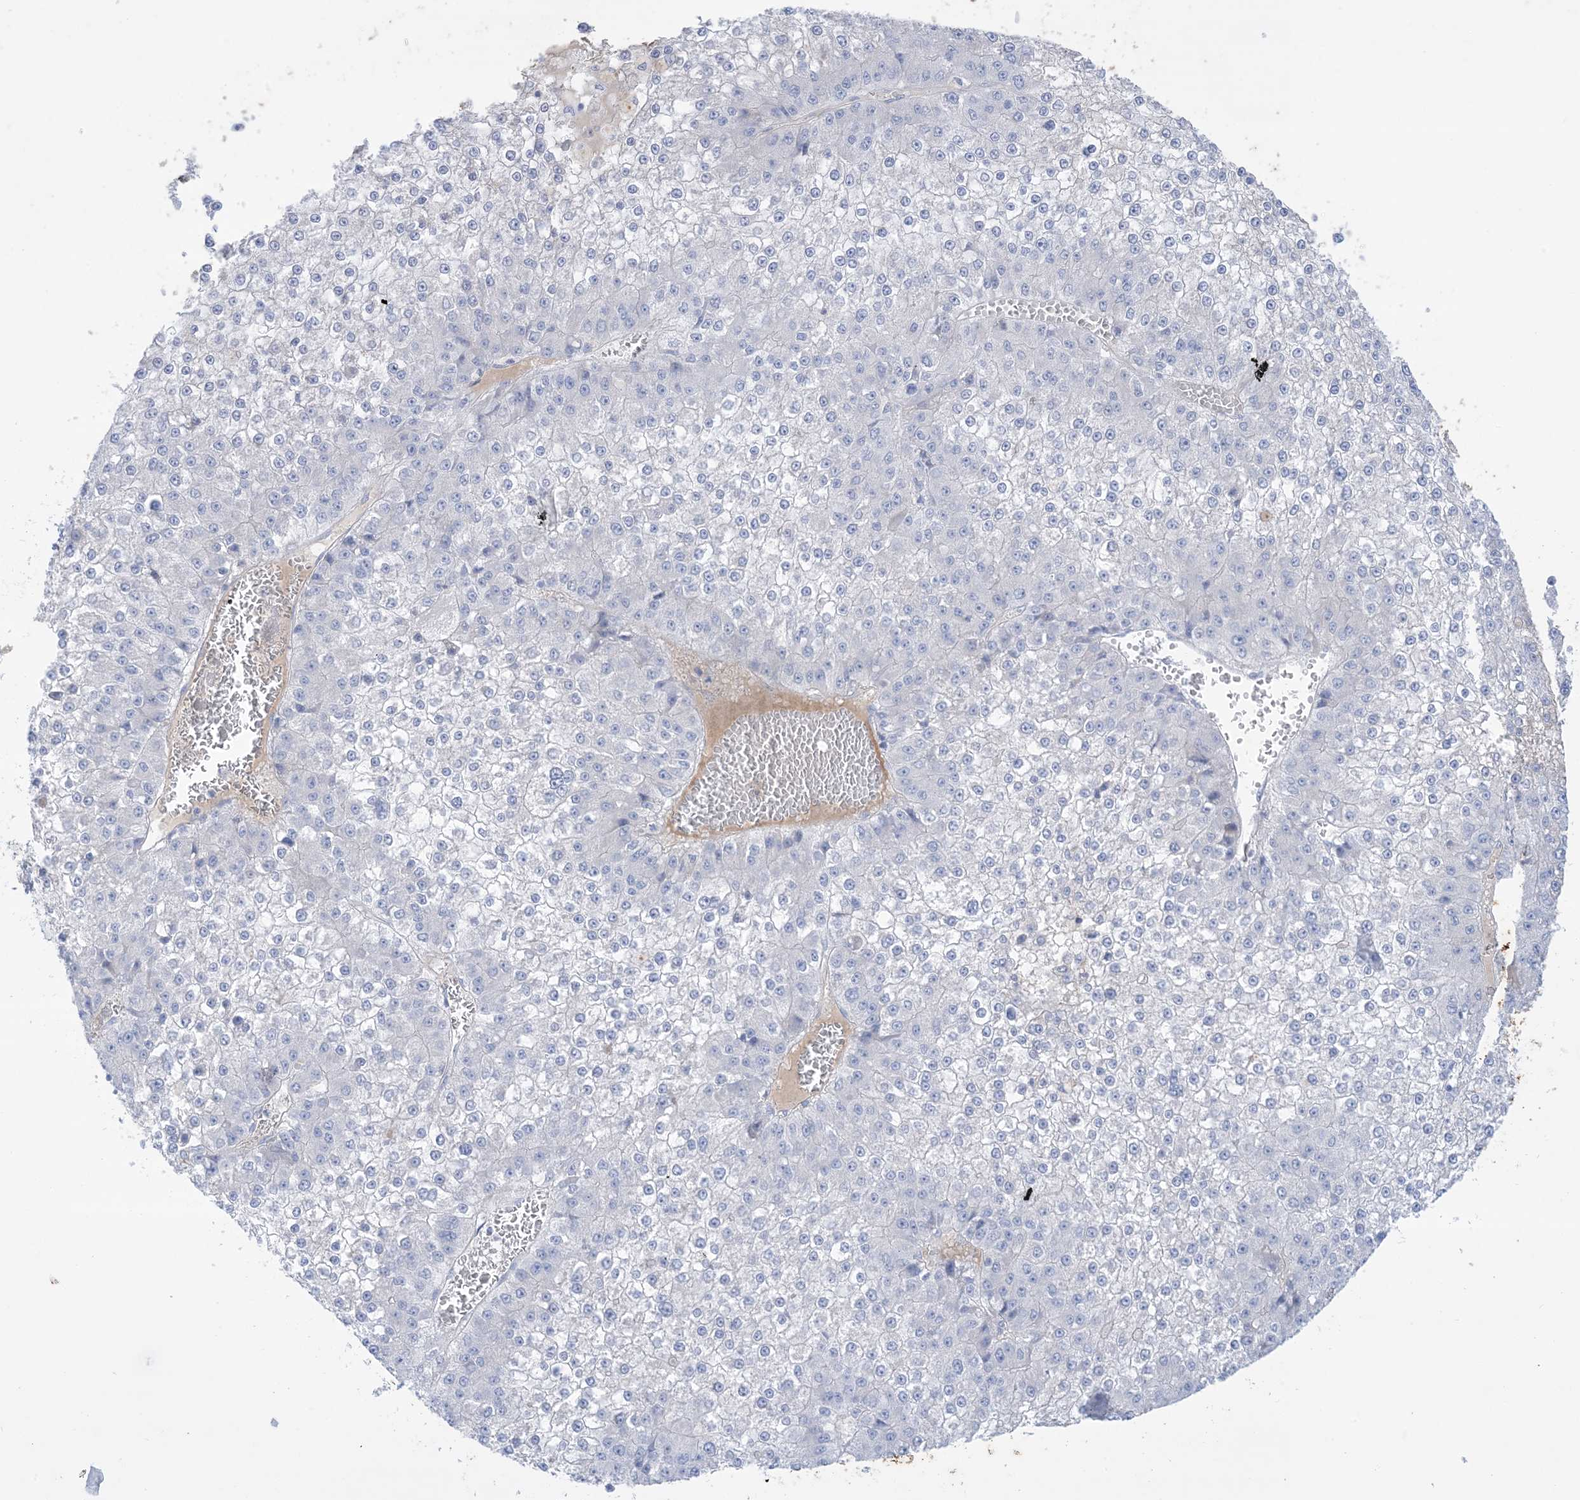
{"staining": {"intensity": "negative", "quantity": "none", "location": "none"}, "tissue": "liver cancer", "cell_type": "Tumor cells", "image_type": "cancer", "snomed": [{"axis": "morphology", "description": "Carcinoma, Hepatocellular, NOS"}, {"axis": "topography", "description": "Liver"}], "caption": "IHC image of hepatocellular carcinoma (liver) stained for a protein (brown), which reveals no positivity in tumor cells. (DAB IHC visualized using brightfield microscopy, high magnification).", "gene": "ATP11C", "patient": {"sex": "female", "age": 73}}